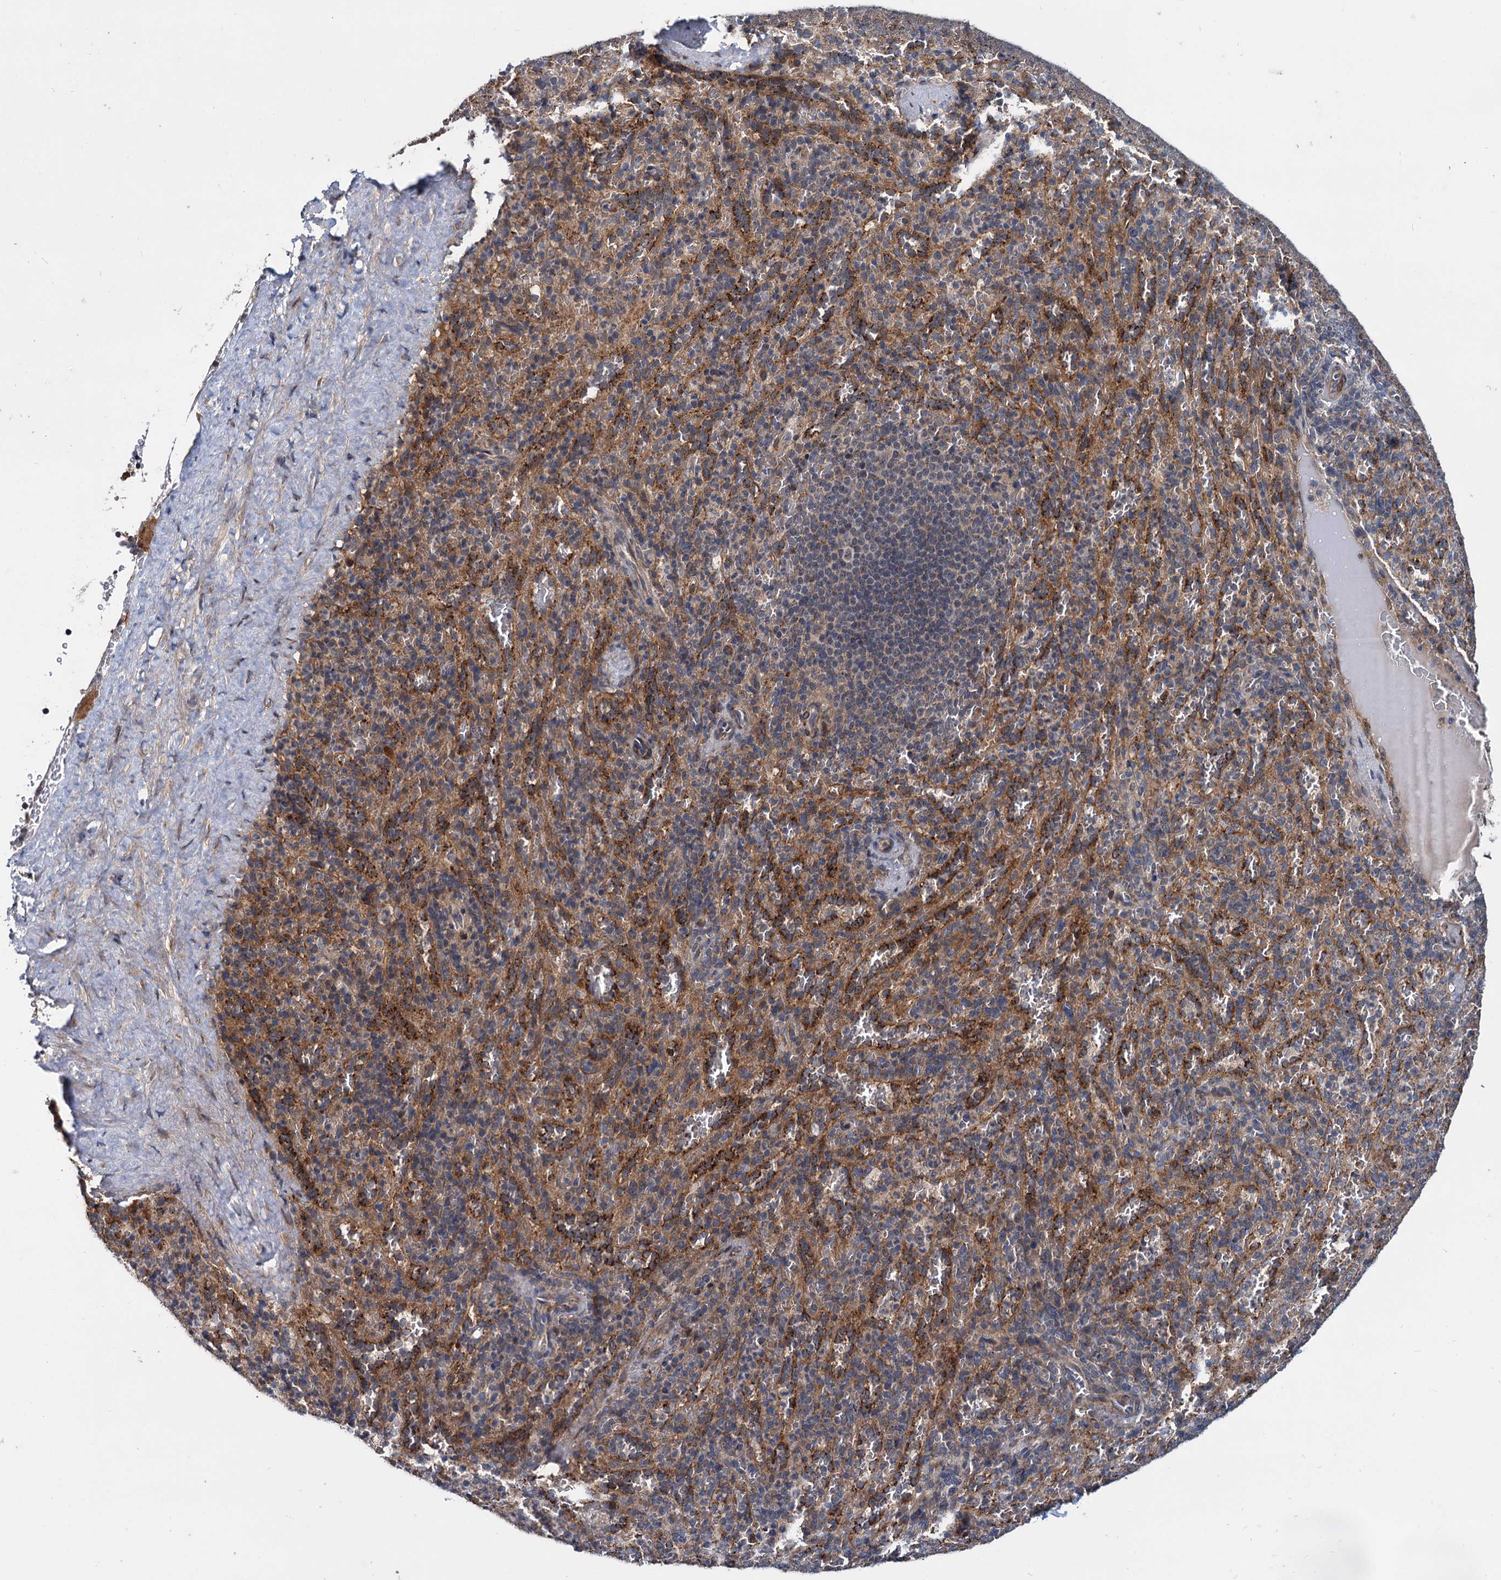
{"staining": {"intensity": "weak", "quantity": "<25%", "location": "cytoplasmic/membranous"}, "tissue": "spleen", "cell_type": "Cells in red pulp", "image_type": "normal", "snomed": [{"axis": "morphology", "description": "Normal tissue, NOS"}, {"axis": "topography", "description": "Spleen"}], "caption": "Immunohistochemical staining of benign human spleen displays no significant staining in cells in red pulp.", "gene": "ARHGAP42", "patient": {"sex": "female", "age": 21}}